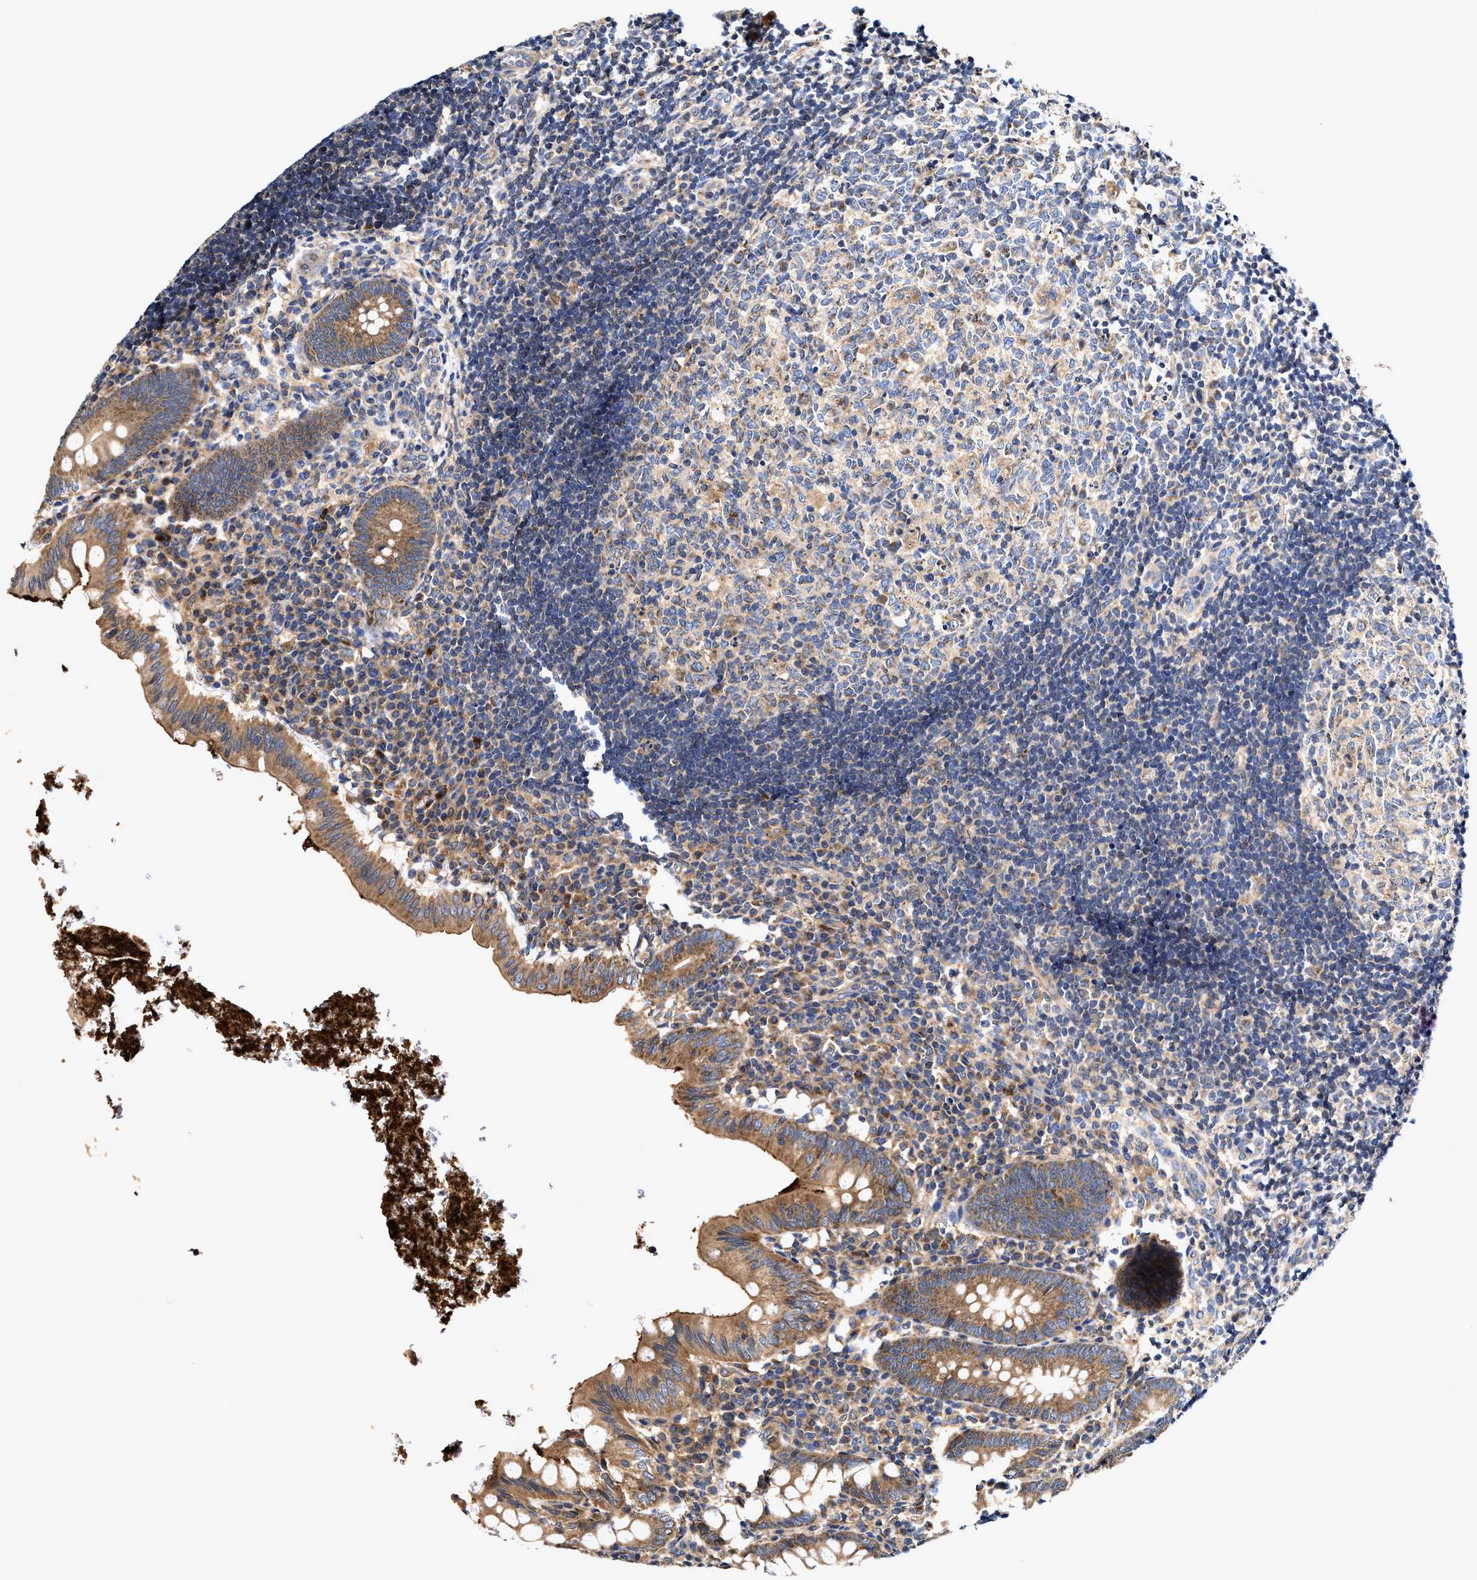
{"staining": {"intensity": "moderate", "quantity": ">75%", "location": "cytoplasmic/membranous"}, "tissue": "appendix", "cell_type": "Glandular cells", "image_type": "normal", "snomed": [{"axis": "morphology", "description": "Normal tissue, NOS"}, {"axis": "topography", "description": "Appendix"}], "caption": "Moderate cytoplasmic/membranous protein positivity is seen in approximately >75% of glandular cells in appendix. The staining was performed using DAB, with brown indicating positive protein expression. Nuclei are stained blue with hematoxylin.", "gene": "EFNA4", "patient": {"sex": "male", "age": 8}}